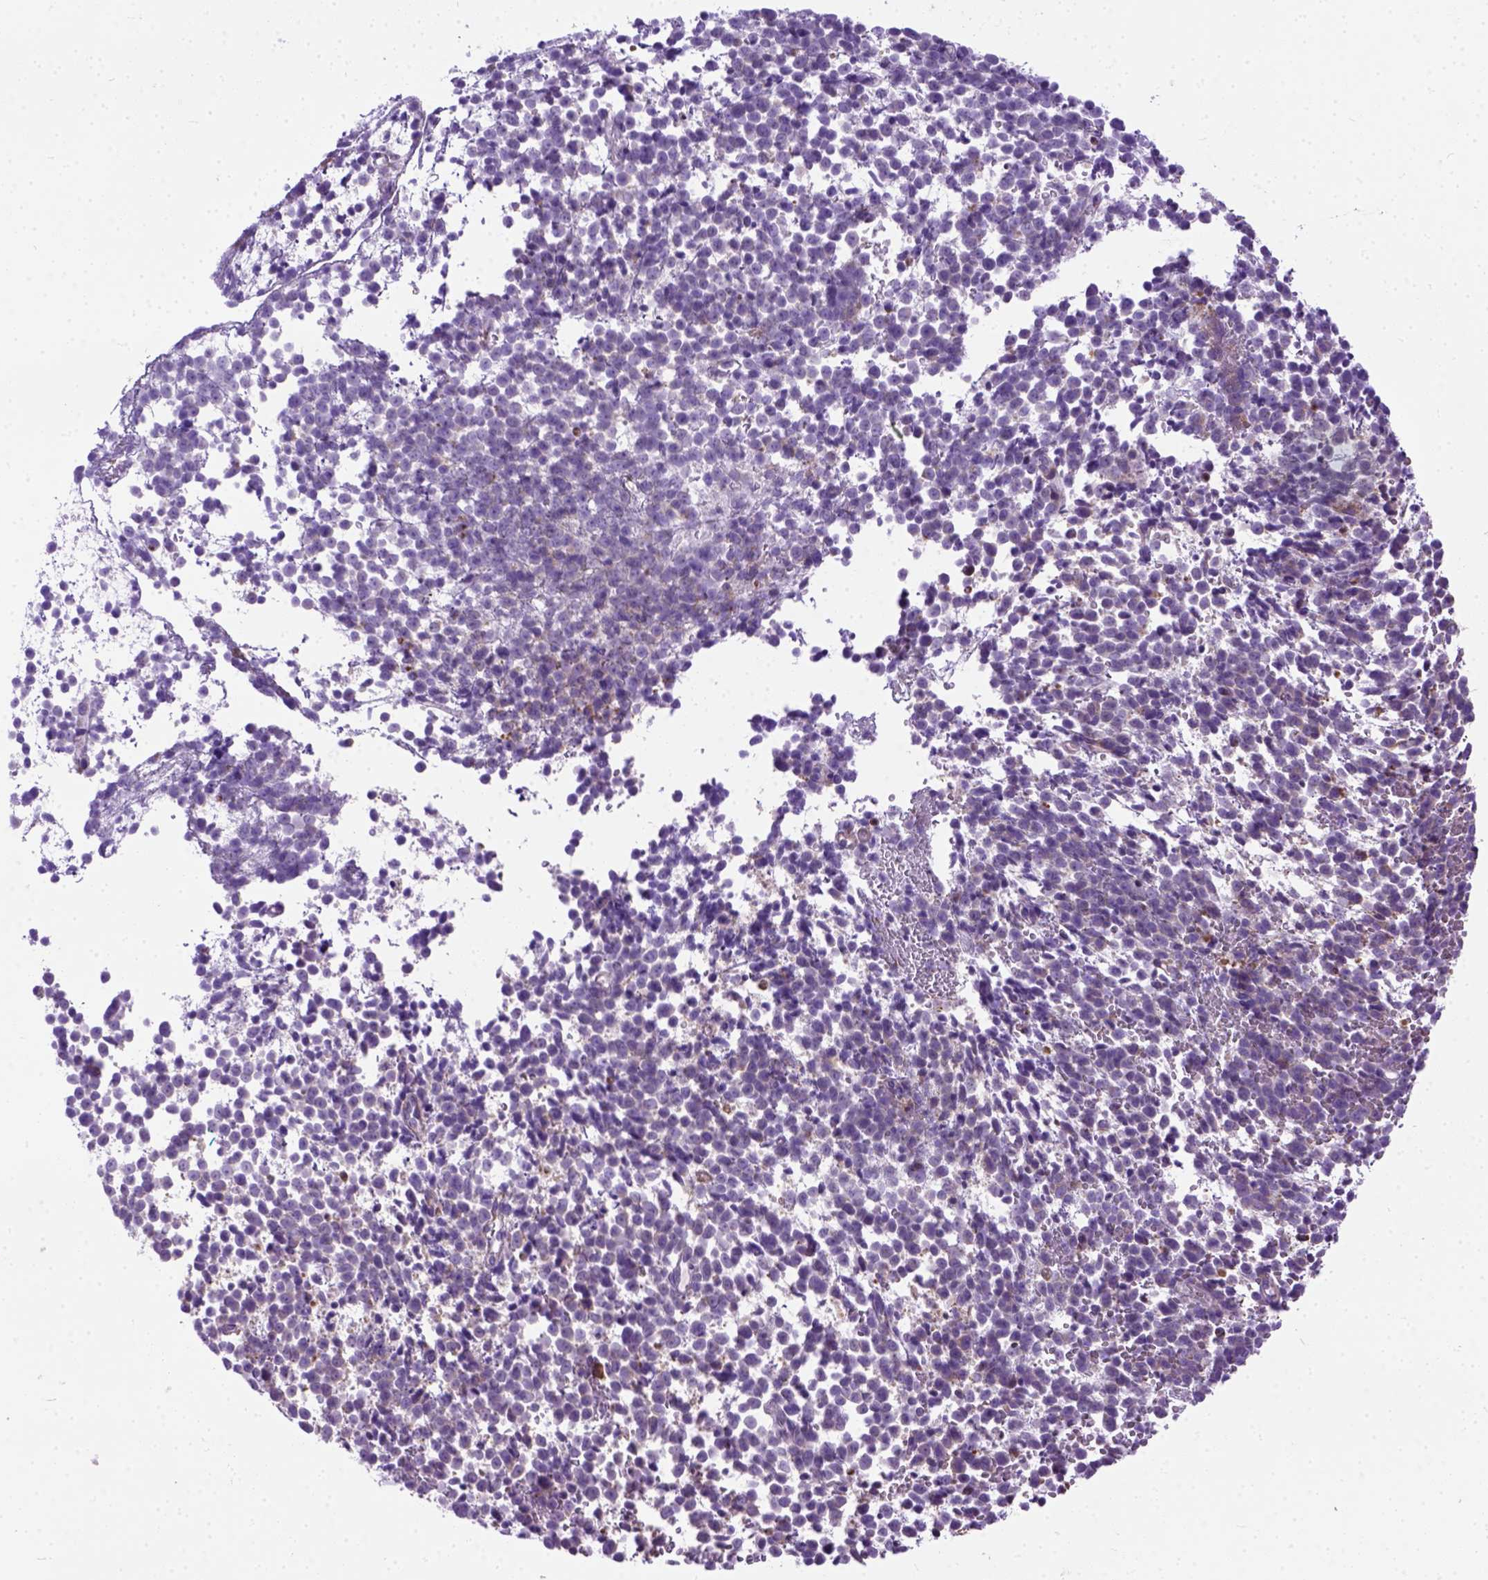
{"staining": {"intensity": "negative", "quantity": "none", "location": "none"}, "tissue": "melanoma", "cell_type": "Tumor cells", "image_type": "cancer", "snomed": [{"axis": "morphology", "description": "Malignant melanoma, NOS"}, {"axis": "topography", "description": "Skin"}], "caption": "A high-resolution histopathology image shows immunohistochemistry staining of malignant melanoma, which reveals no significant staining in tumor cells. Brightfield microscopy of immunohistochemistry (IHC) stained with DAB (3,3'-diaminobenzidine) (brown) and hematoxylin (blue), captured at high magnification.", "gene": "PLK4", "patient": {"sex": "female", "age": 70}}